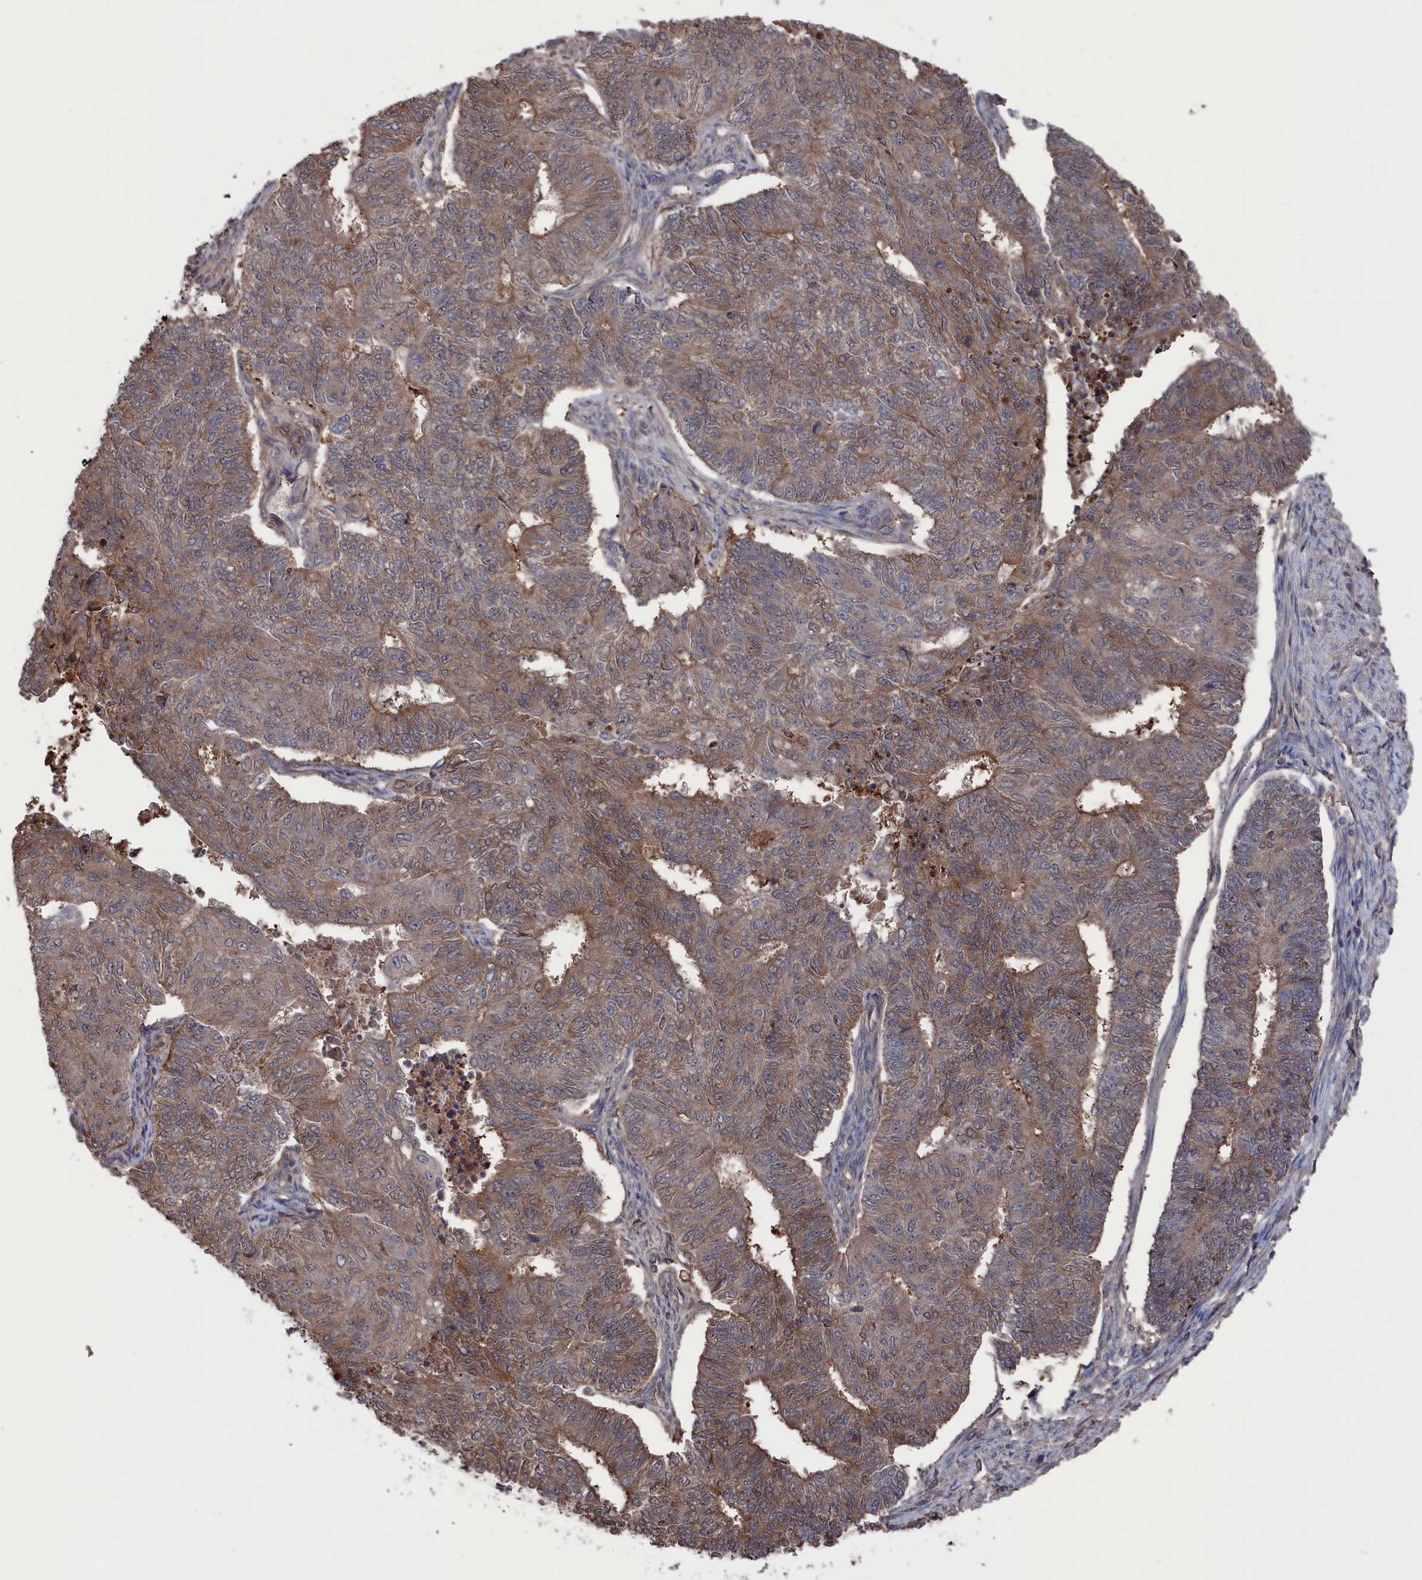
{"staining": {"intensity": "moderate", "quantity": "25%-75%", "location": "cytoplasmic/membranous"}, "tissue": "endometrial cancer", "cell_type": "Tumor cells", "image_type": "cancer", "snomed": [{"axis": "morphology", "description": "Adenocarcinoma, NOS"}, {"axis": "topography", "description": "Endometrium"}], "caption": "IHC histopathology image of human endometrial cancer stained for a protein (brown), which demonstrates medium levels of moderate cytoplasmic/membranous staining in approximately 25%-75% of tumor cells.", "gene": "NUTF2", "patient": {"sex": "female", "age": 32}}